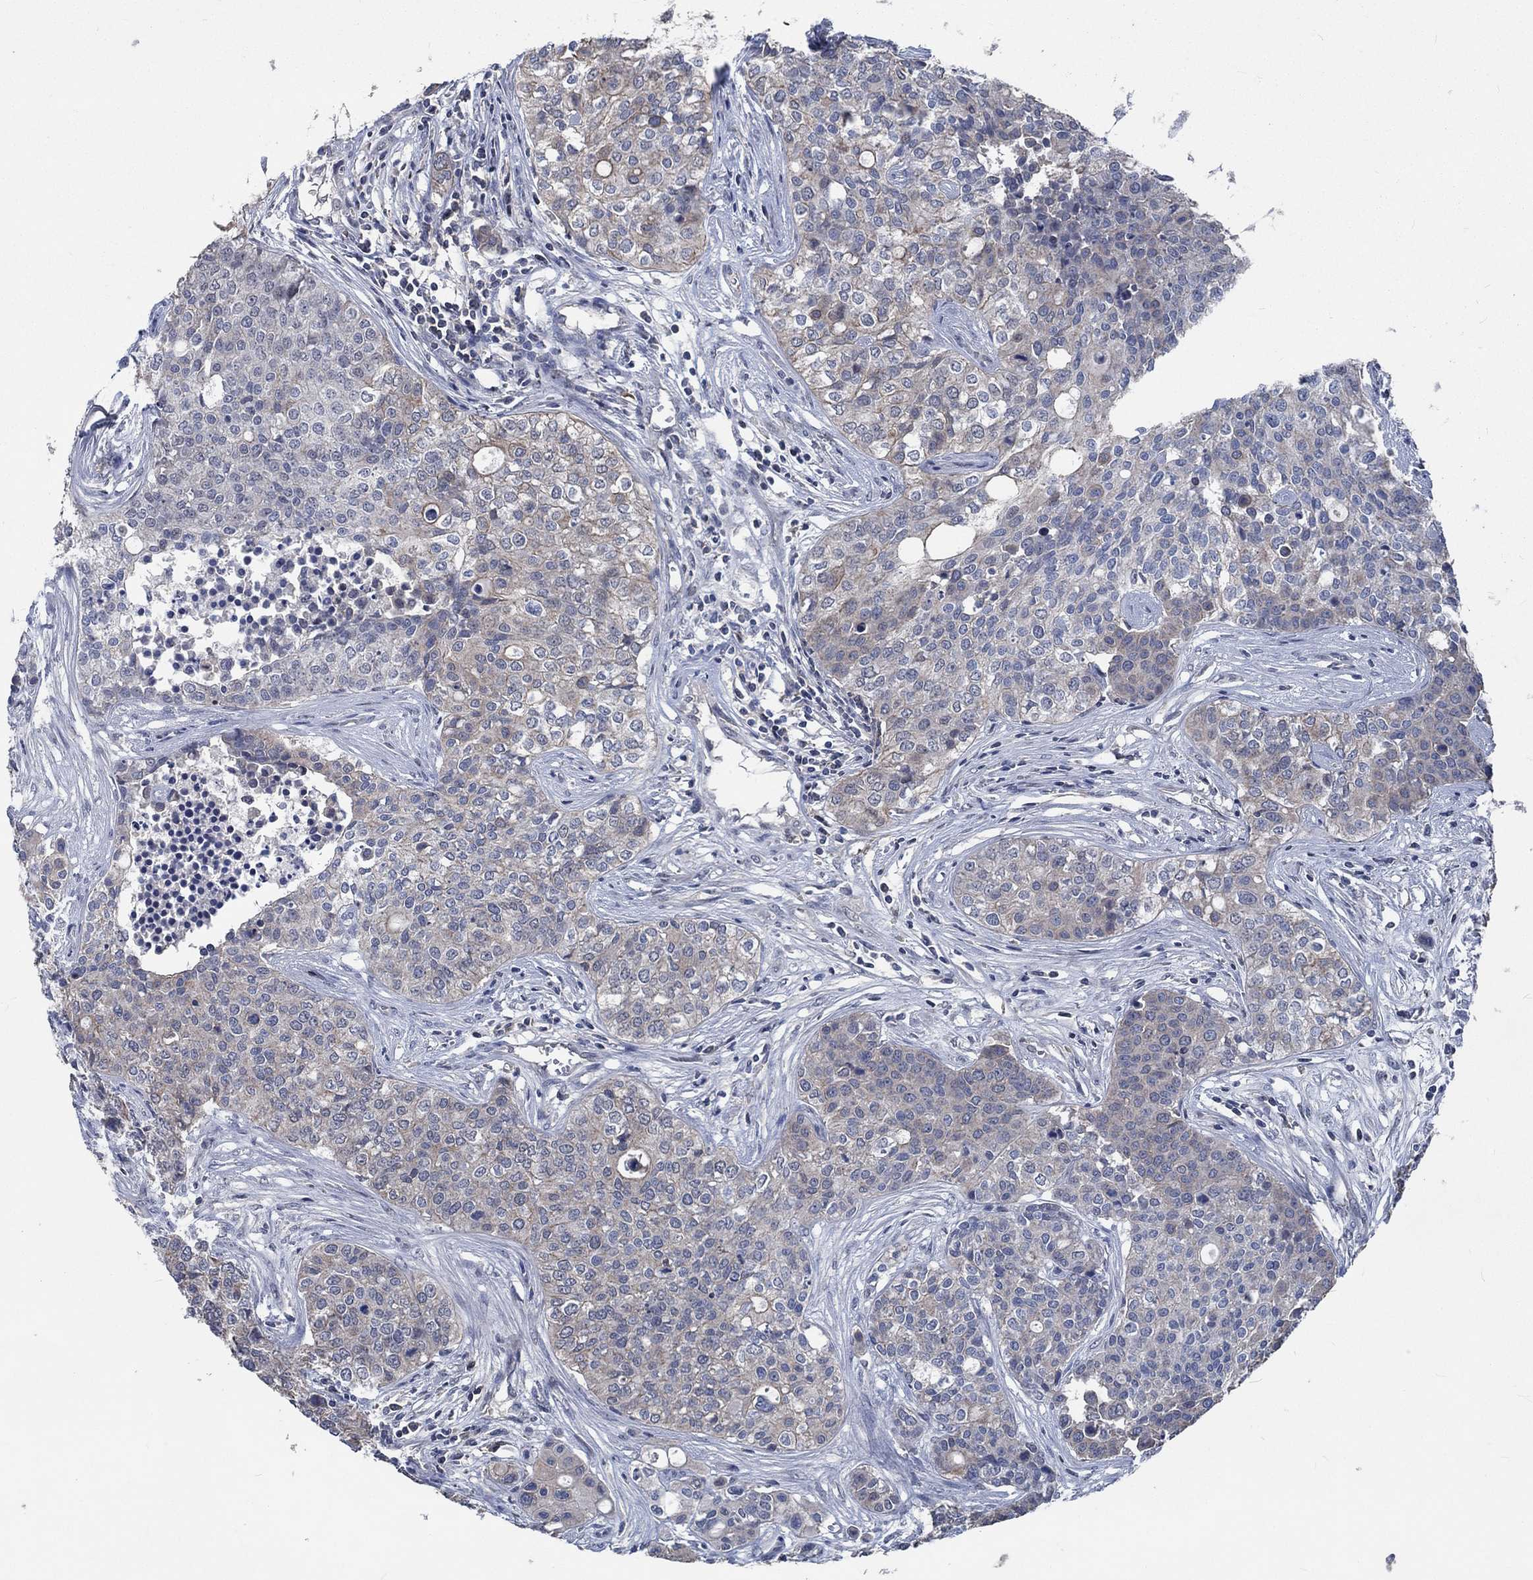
{"staining": {"intensity": "weak", "quantity": ">75%", "location": "cytoplasmic/membranous"}, "tissue": "carcinoid", "cell_type": "Tumor cells", "image_type": "cancer", "snomed": [{"axis": "morphology", "description": "Carcinoid, malignant, NOS"}, {"axis": "topography", "description": "Colon"}], "caption": "The histopathology image shows a brown stain indicating the presence of a protein in the cytoplasmic/membranous of tumor cells in carcinoid. Using DAB (3,3'-diaminobenzidine) (brown) and hematoxylin (blue) stains, captured at high magnification using brightfield microscopy.", "gene": "OBSCN", "patient": {"sex": "male", "age": 81}}